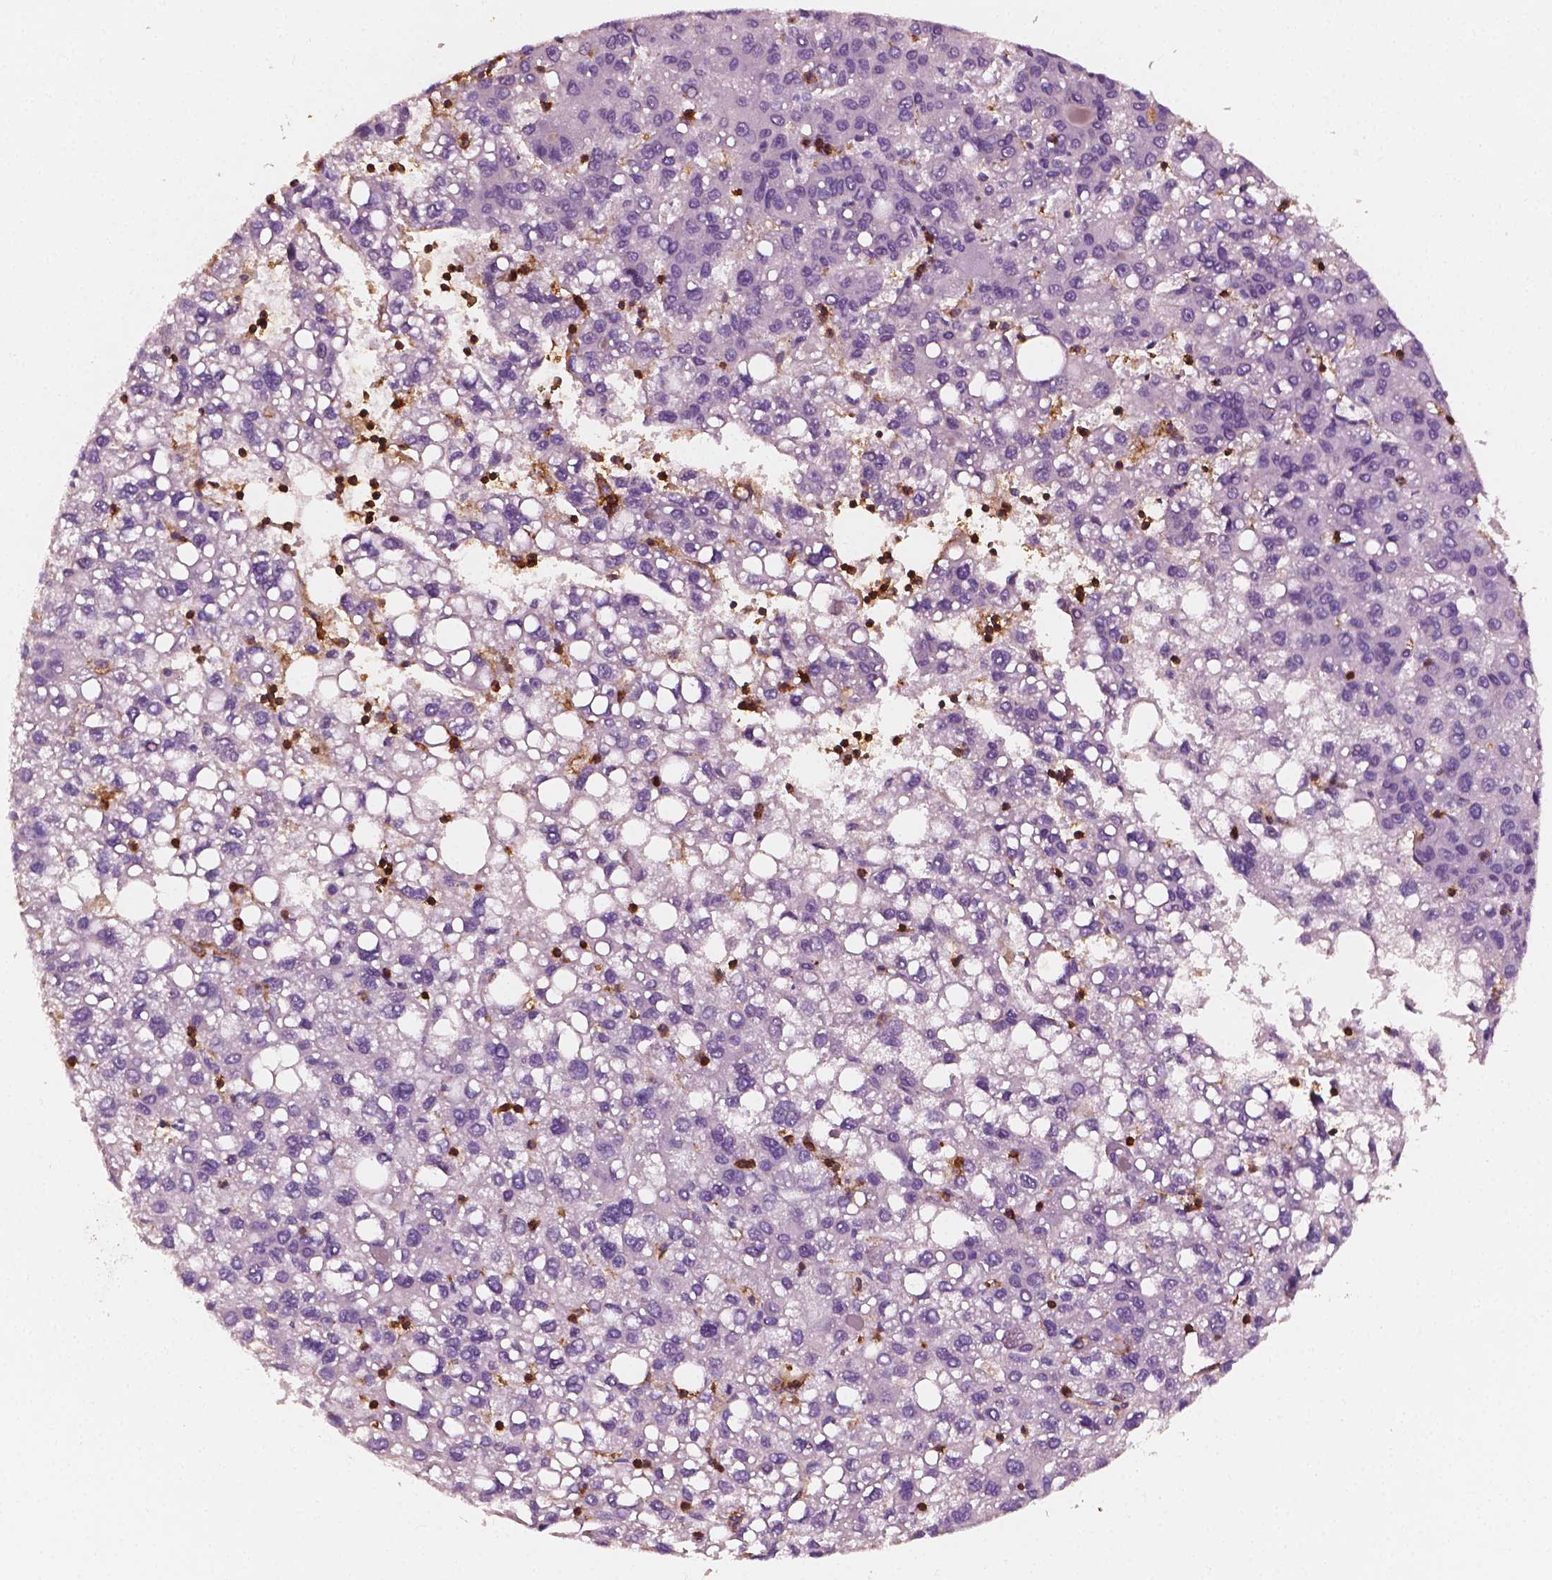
{"staining": {"intensity": "negative", "quantity": "none", "location": "none"}, "tissue": "liver cancer", "cell_type": "Tumor cells", "image_type": "cancer", "snomed": [{"axis": "morphology", "description": "Carcinoma, Hepatocellular, NOS"}, {"axis": "topography", "description": "Liver"}], "caption": "Protein analysis of liver hepatocellular carcinoma displays no significant positivity in tumor cells.", "gene": "PTPRC", "patient": {"sex": "female", "age": 82}}